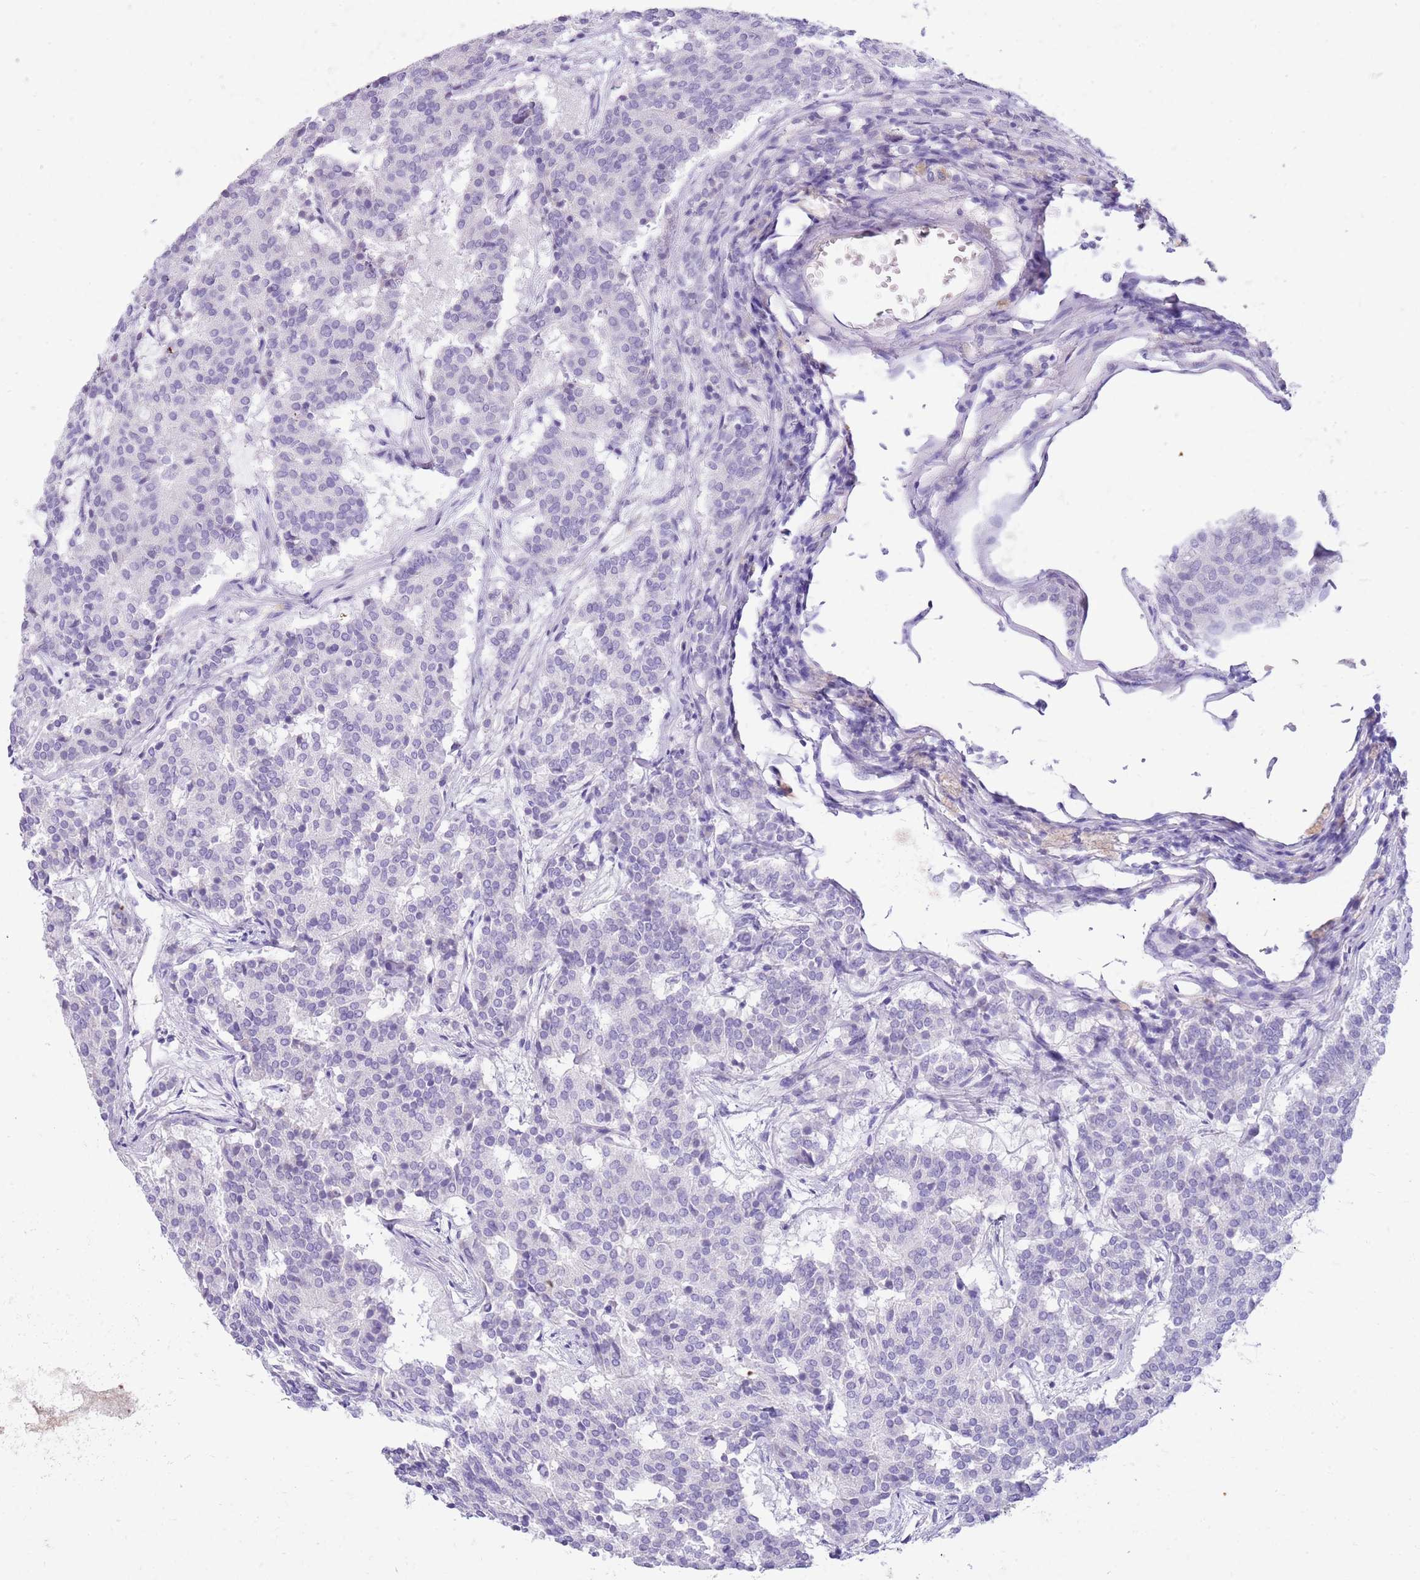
{"staining": {"intensity": "negative", "quantity": "none", "location": "none"}, "tissue": "carcinoid", "cell_type": "Tumor cells", "image_type": "cancer", "snomed": [{"axis": "morphology", "description": "Carcinoid, malignant, NOS"}, {"axis": "topography", "description": "Pancreas"}], "caption": "An image of human malignant carcinoid is negative for staining in tumor cells. (Brightfield microscopy of DAB (3,3'-diaminobenzidine) immunohistochemistry at high magnification).", "gene": "TOX2", "patient": {"sex": "female", "age": 54}}